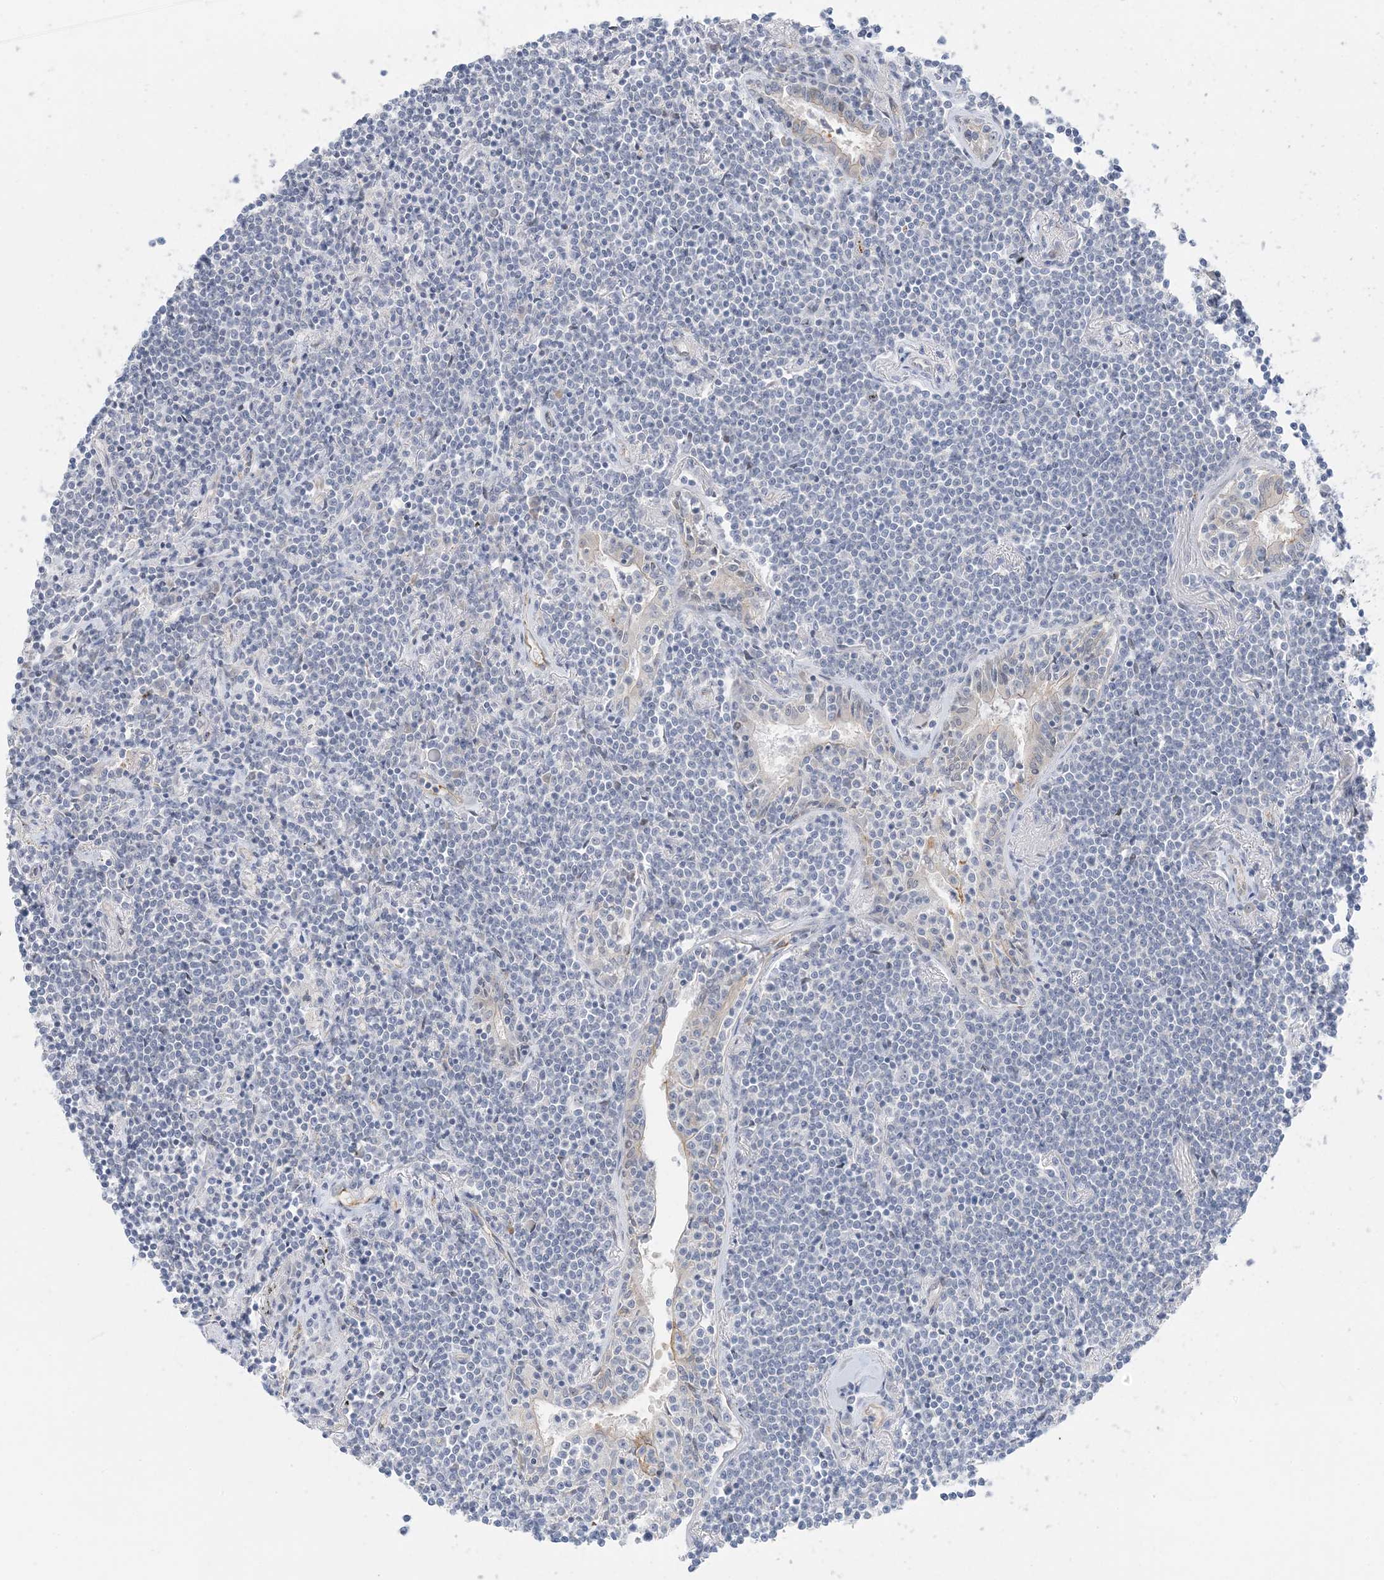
{"staining": {"intensity": "negative", "quantity": "none", "location": "none"}, "tissue": "lymphoma", "cell_type": "Tumor cells", "image_type": "cancer", "snomed": [{"axis": "morphology", "description": "Malignant lymphoma, non-Hodgkin's type, Low grade"}, {"axis": "topography", "description": "Lung"}], "caption": "Protein analysis of lymphoma reveals no significant expression in tumor cells.", "gene": "IL36B", "patient": {"sex": "female", "age": 71}}